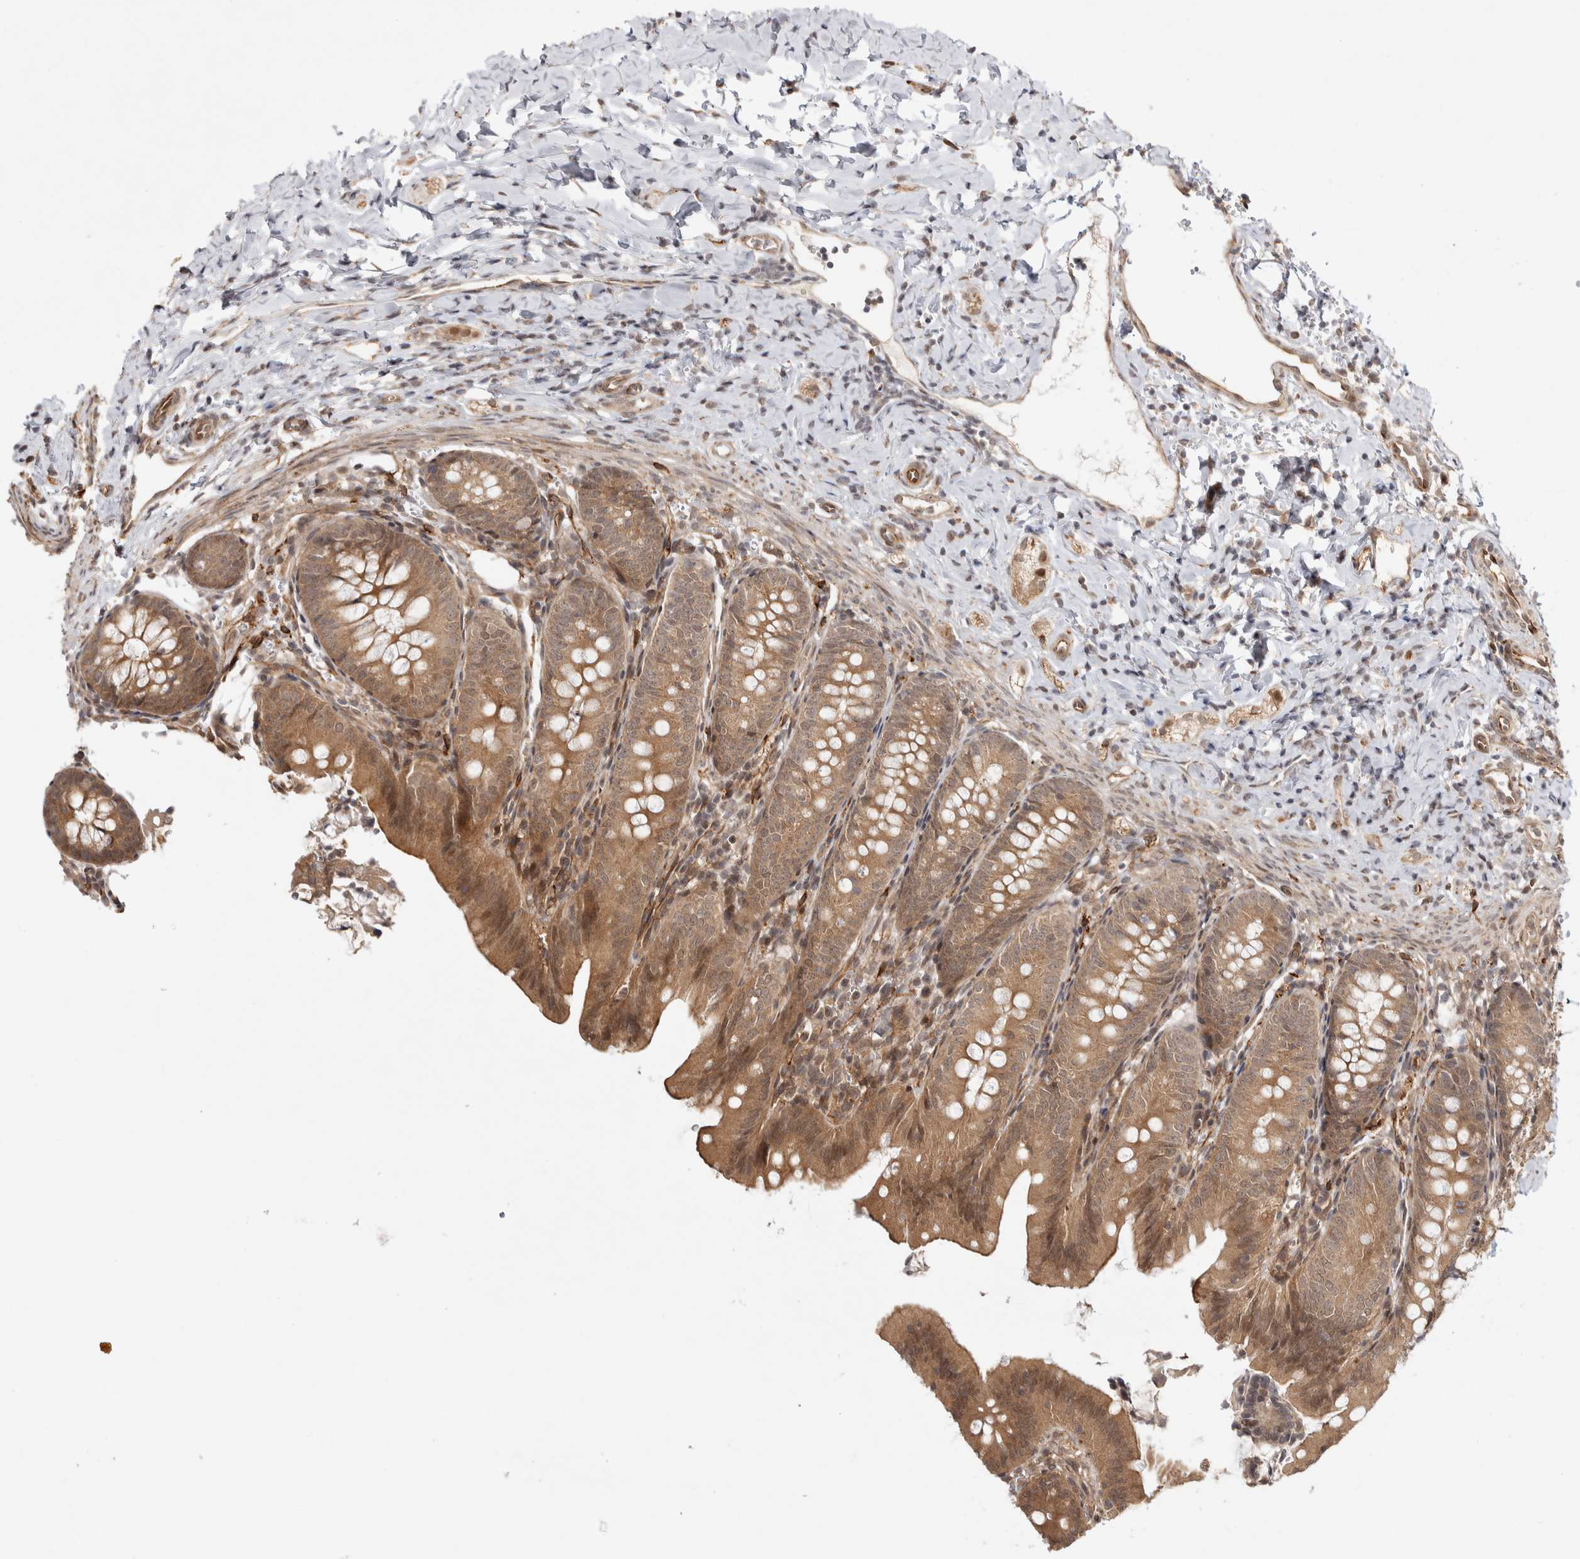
{"staining": {"intensity": "moderate", "quantity": ">75%", "location": "cytoplasmic/membranous,nuclear"}, "tissue": "appendix", "cell_type": "Glandular cells", "image_type": "normal", "snomed": [{"axis": "morphology", "description": "Normal tissue, NOS"}, {"axis": "topography", "description": "Appendix"}], "caption": "Normal appendix exhibits moderate cytoplasmic/membranous,nuclear expression in approximately >75% of glandular cells (Brightfield microscopy of DAB IHC at high magnification)..", "gene": "ZNF318", "patient": {"sex": "male", "age": 1}}